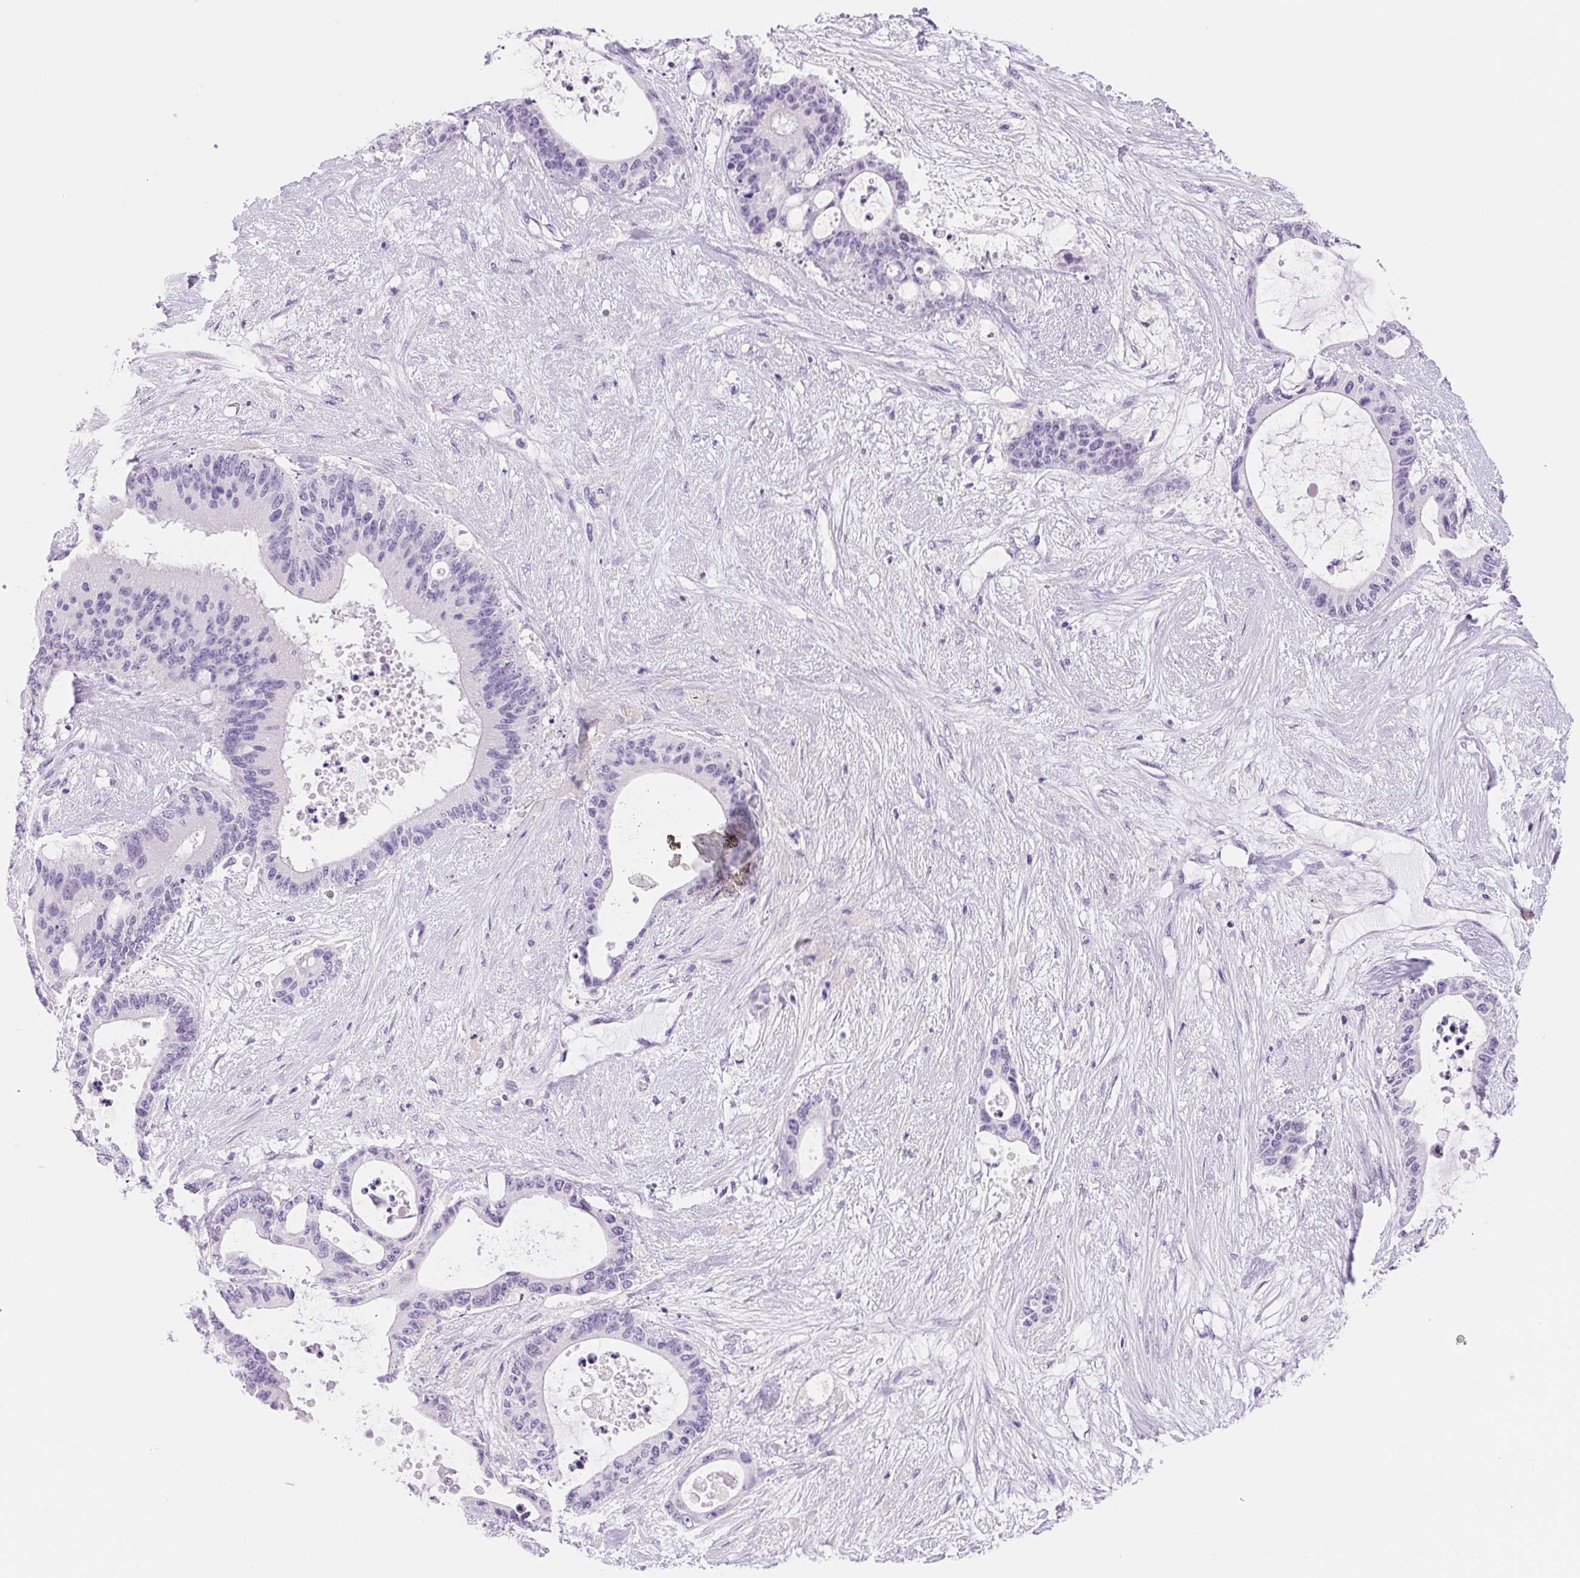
{"staining": {"intensity": "negative", "quantity": "none", "location": "none"}, "tissue": "liver cancer", "cell_type": "Tumor cells", "image_type": "cancer", "snomed": [{"axis": "morphology", "description": "Normal tissue, NOS"}, {"axis": "morphology", "description": "Cholangiocarcinoma"}, {"axis": "topography", "description": "Liver"}, {"axis": "topography", "description": "Peripheral nerve tissue"}], "caption": "IHC of cholangiocarcinoma (liver) displays no expression in tumor cells.", "gene": "ASGR2", "patient": {"sex": "female", "age": 73}}